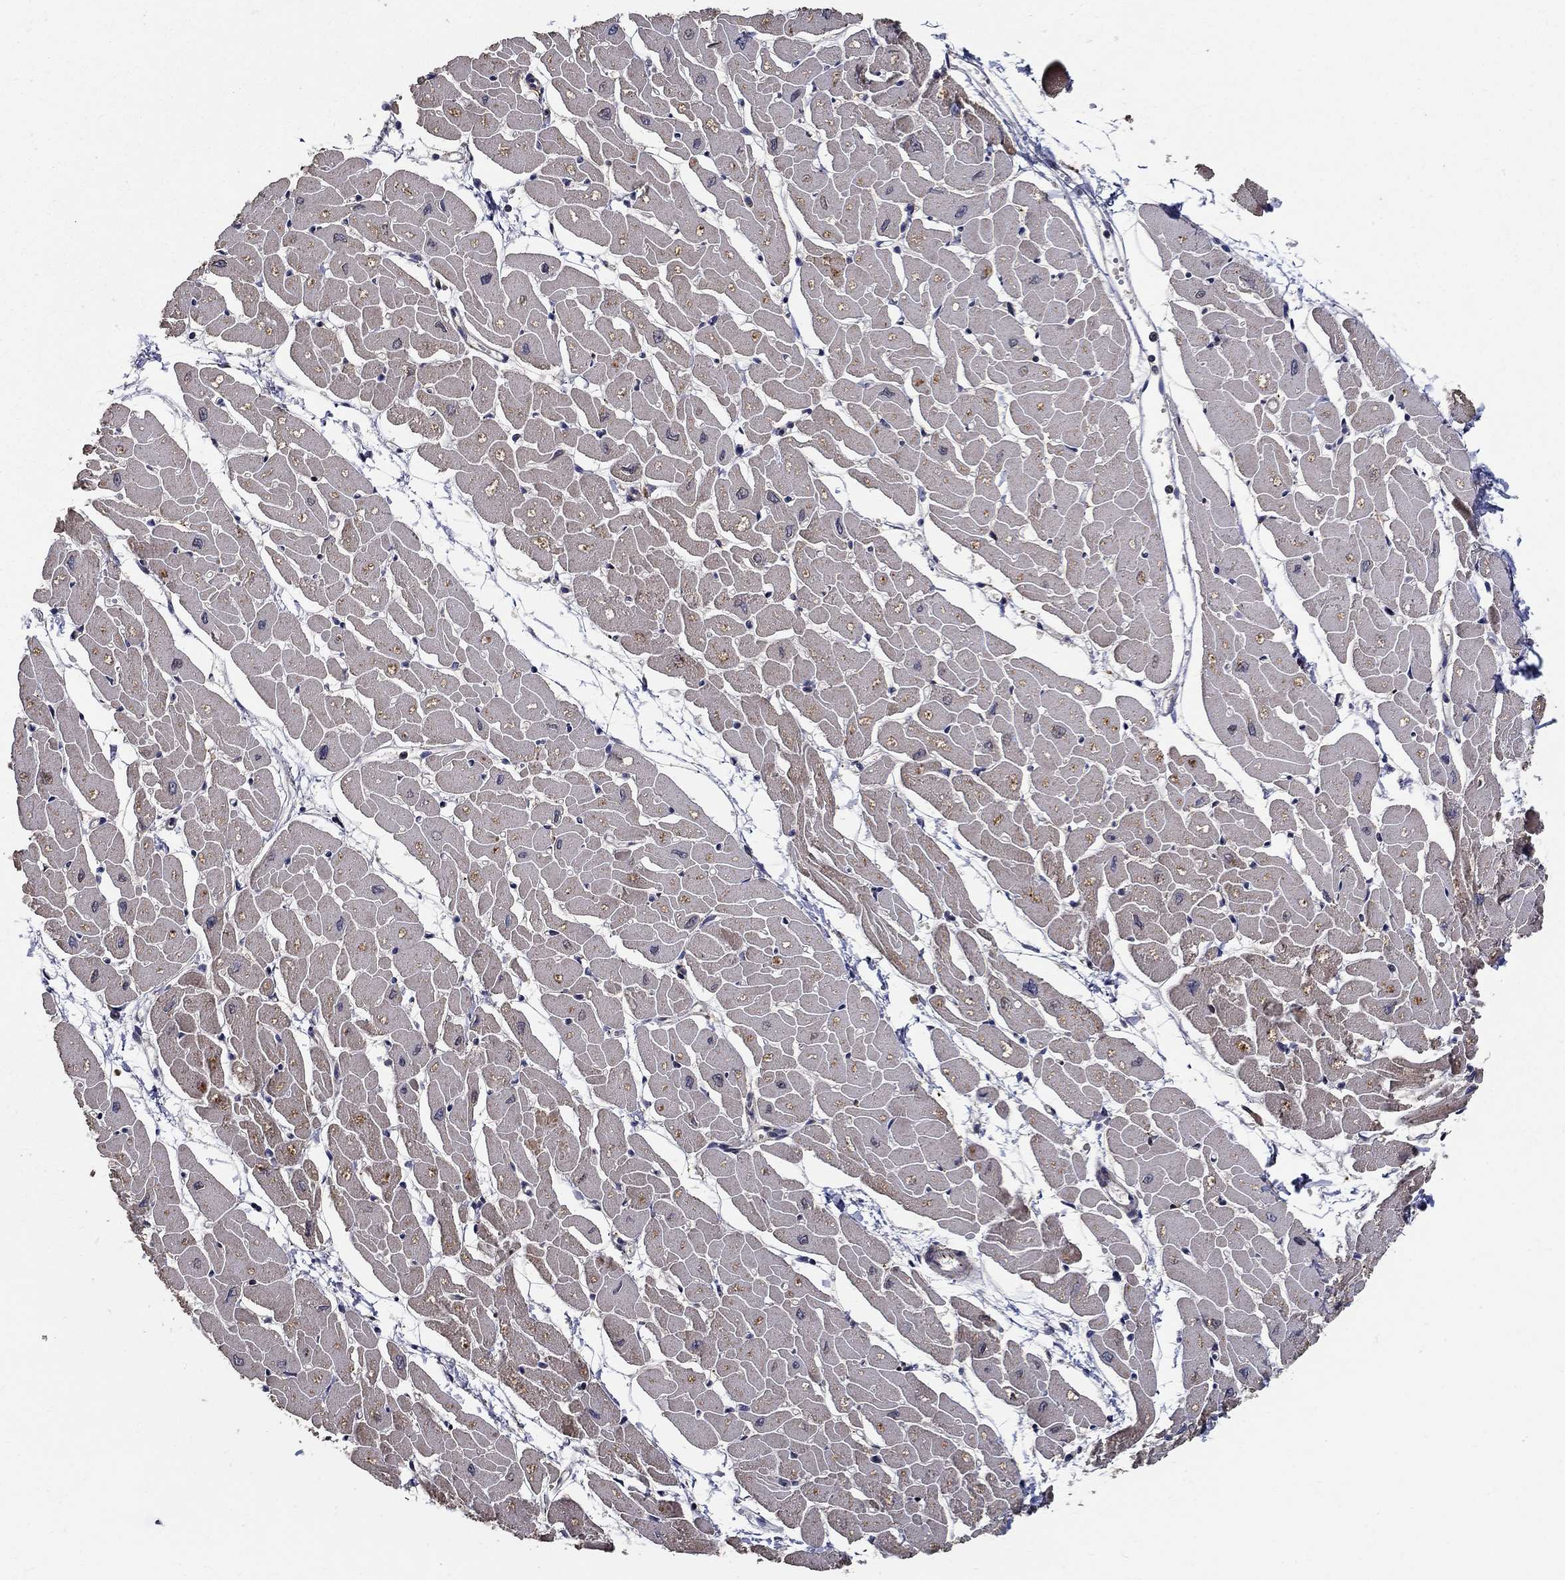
{"staining": {"intensity": "weak", "quantity": "25%-75%", "location": "cytoplasmic/membranous"}, "tissue": "heart muscle", "cell_type": "Cardiomyocytes", "image_type": "normal", "snomed": [{"axis": "morphology", "description": "Normal tissue, NOS"}, {"axis": "topography", "description": "Heart"}], "caption": "A brown stain shows weak cytoplasmic/membranous positivity of a protein in cardiomyocytes of unremarkable heart muscle. (Brightfield microscopy of DAB IHC at high magnification).", "gene": "ZNF594", "patient": {"sex": "male", "age": 57}}